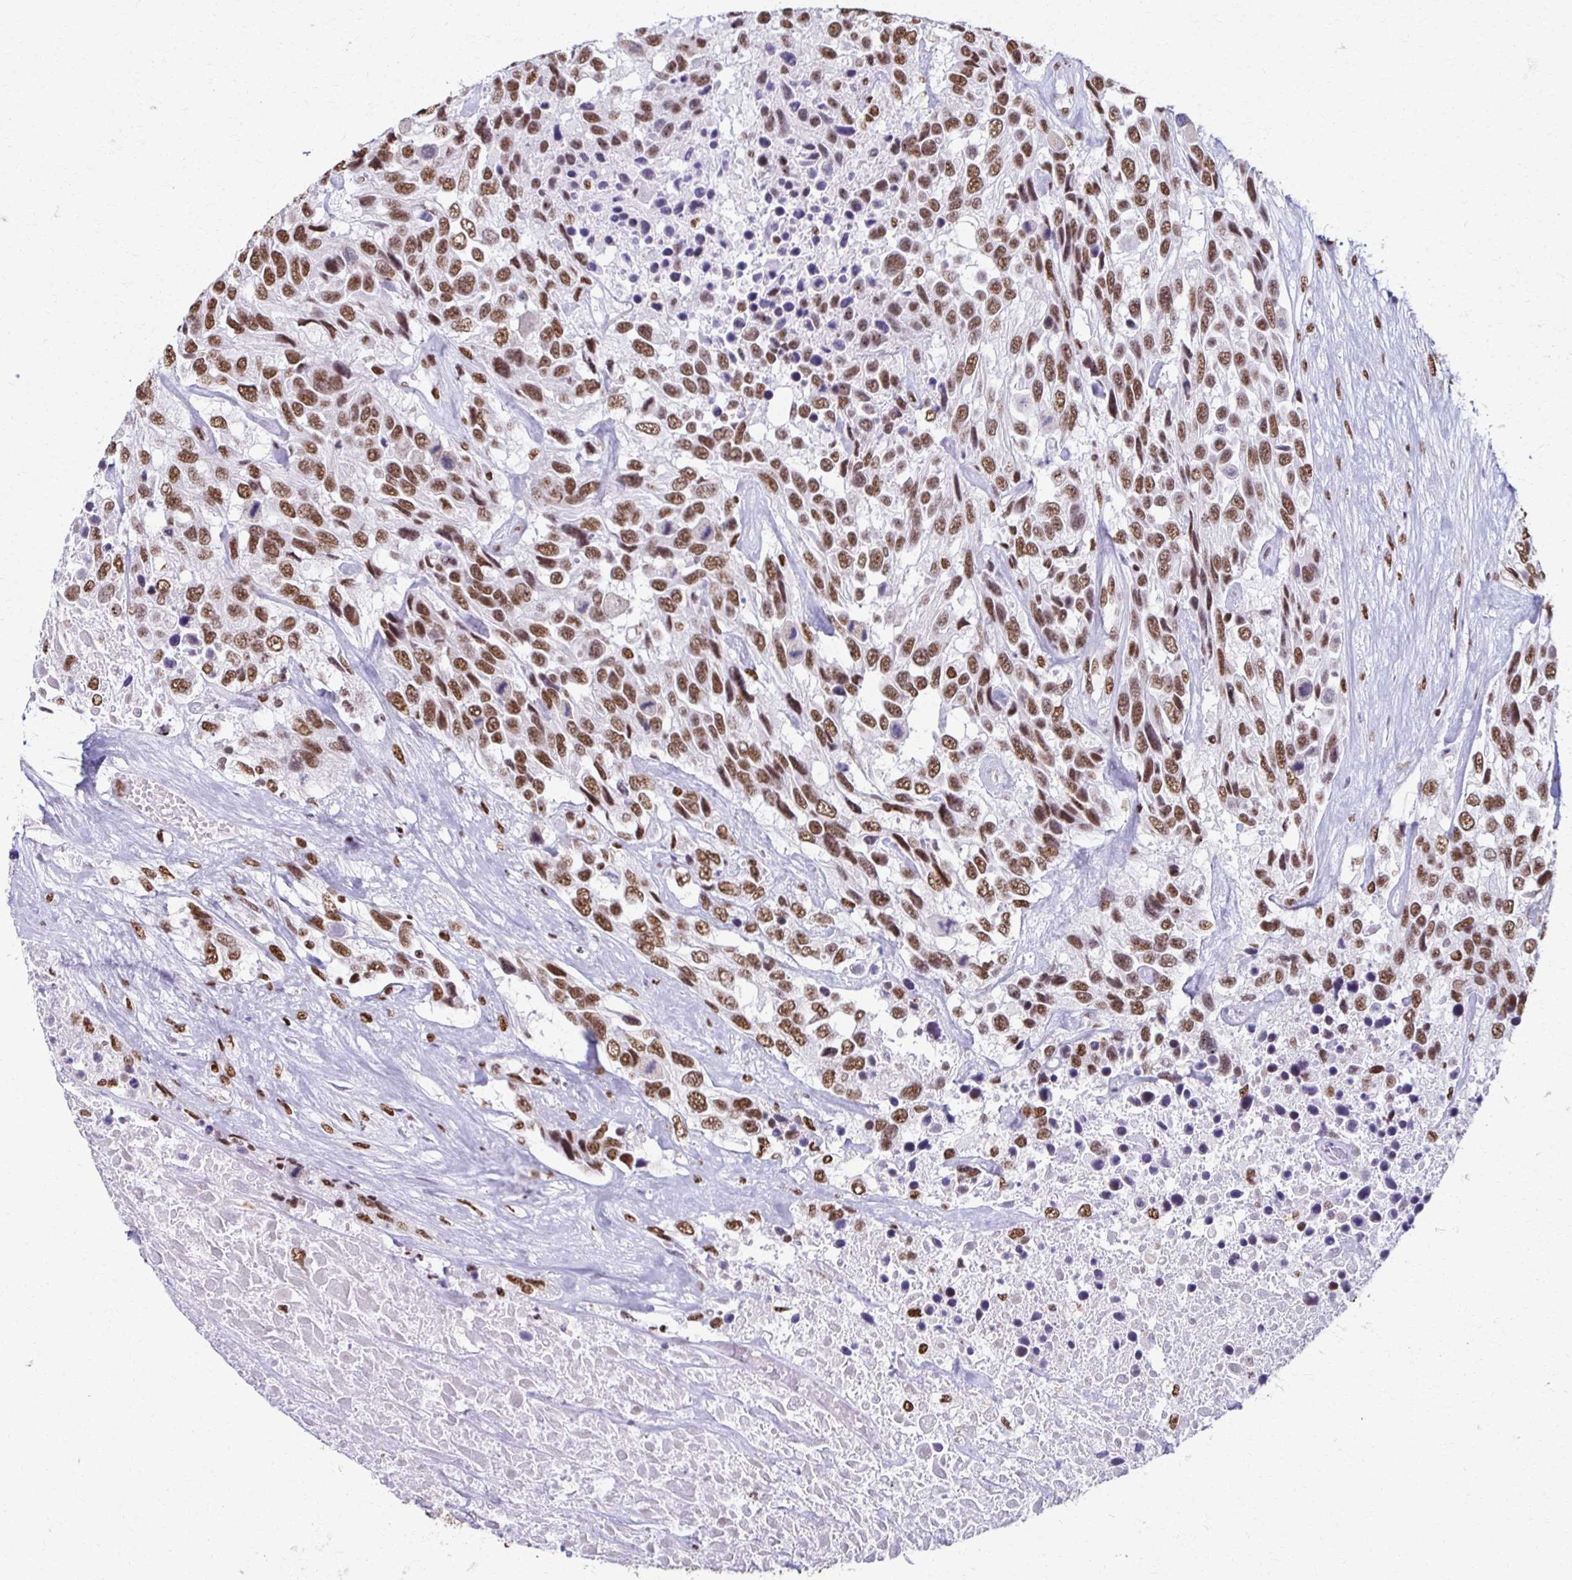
{"staining": {"intensity": "moderate", "quantity": ">75%", "location": "nuclear"}, "tissue": "urothelial cancer", "cell_type": "Tumor cells", "image_type": "cancer", "snomed": [{"axis": "morphology", "description": "Urothelial carcinoma, High grade"}, {"axis": "topography", "description": "Urinary bladder"}], "caption": "Protein positivity by immunohistochemistry demonstrates moderate nuclear expression in approximately >75% of tumor cells in high-grade urothelial carcinoma. (Stains: DAB (3,3'-diaminobenzidine) in brown, nuclei in blue, Microscopy: brightfield microscopy at high magnification).", "gene": "NONO", "patient": {"sex": "female", "age": 70}}